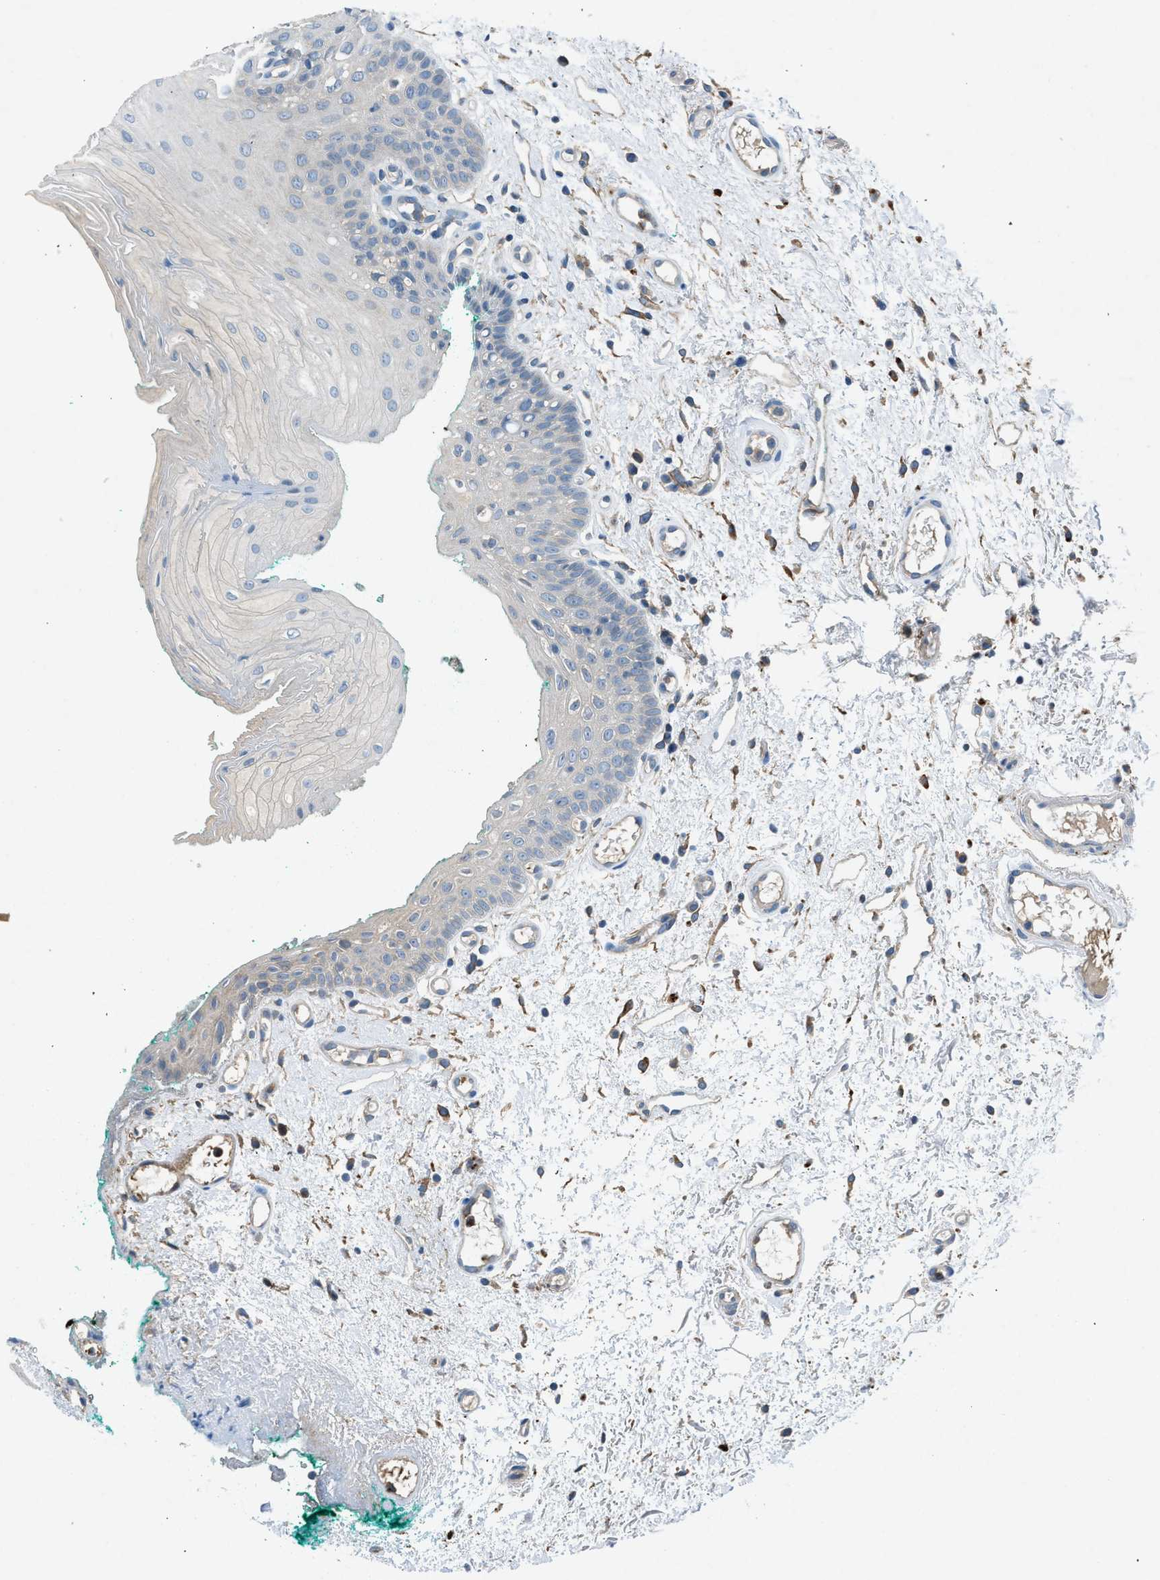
{"staining": {"intensity": "weak", "quantity": "<25%", "location": "cytoplasmic/membranous"}, "tissue": "oral mucosa", "cell_type": "Squamous epithelial cells", "image_type": "normal", "snomed": [{"axis": "morphology", "description": "Normal tissue, NOS"}, {"axis": "morphology", "description": "Squamous cell carcinoma, NOS"}, {"axis": "topography", "description": "Oral tissue"}, {"axis": "topography", "description": "Salivary gland"}, {"axis": "topography", "description": "Head-Neck"}], "caption": "Immunohistochemistry (IHC) image of normal oral mucosa: human oral mucosa stained with DAB shows no significant protein expression in squamous epithelial cells. (Stains: DAB immunohistochemistry (IHC) with hematoxylin counter stain, Microscopy: brightfield microscopy at high magnification).", "gene": "BMP1", "patient": {"sex": "female", "age": 62}}